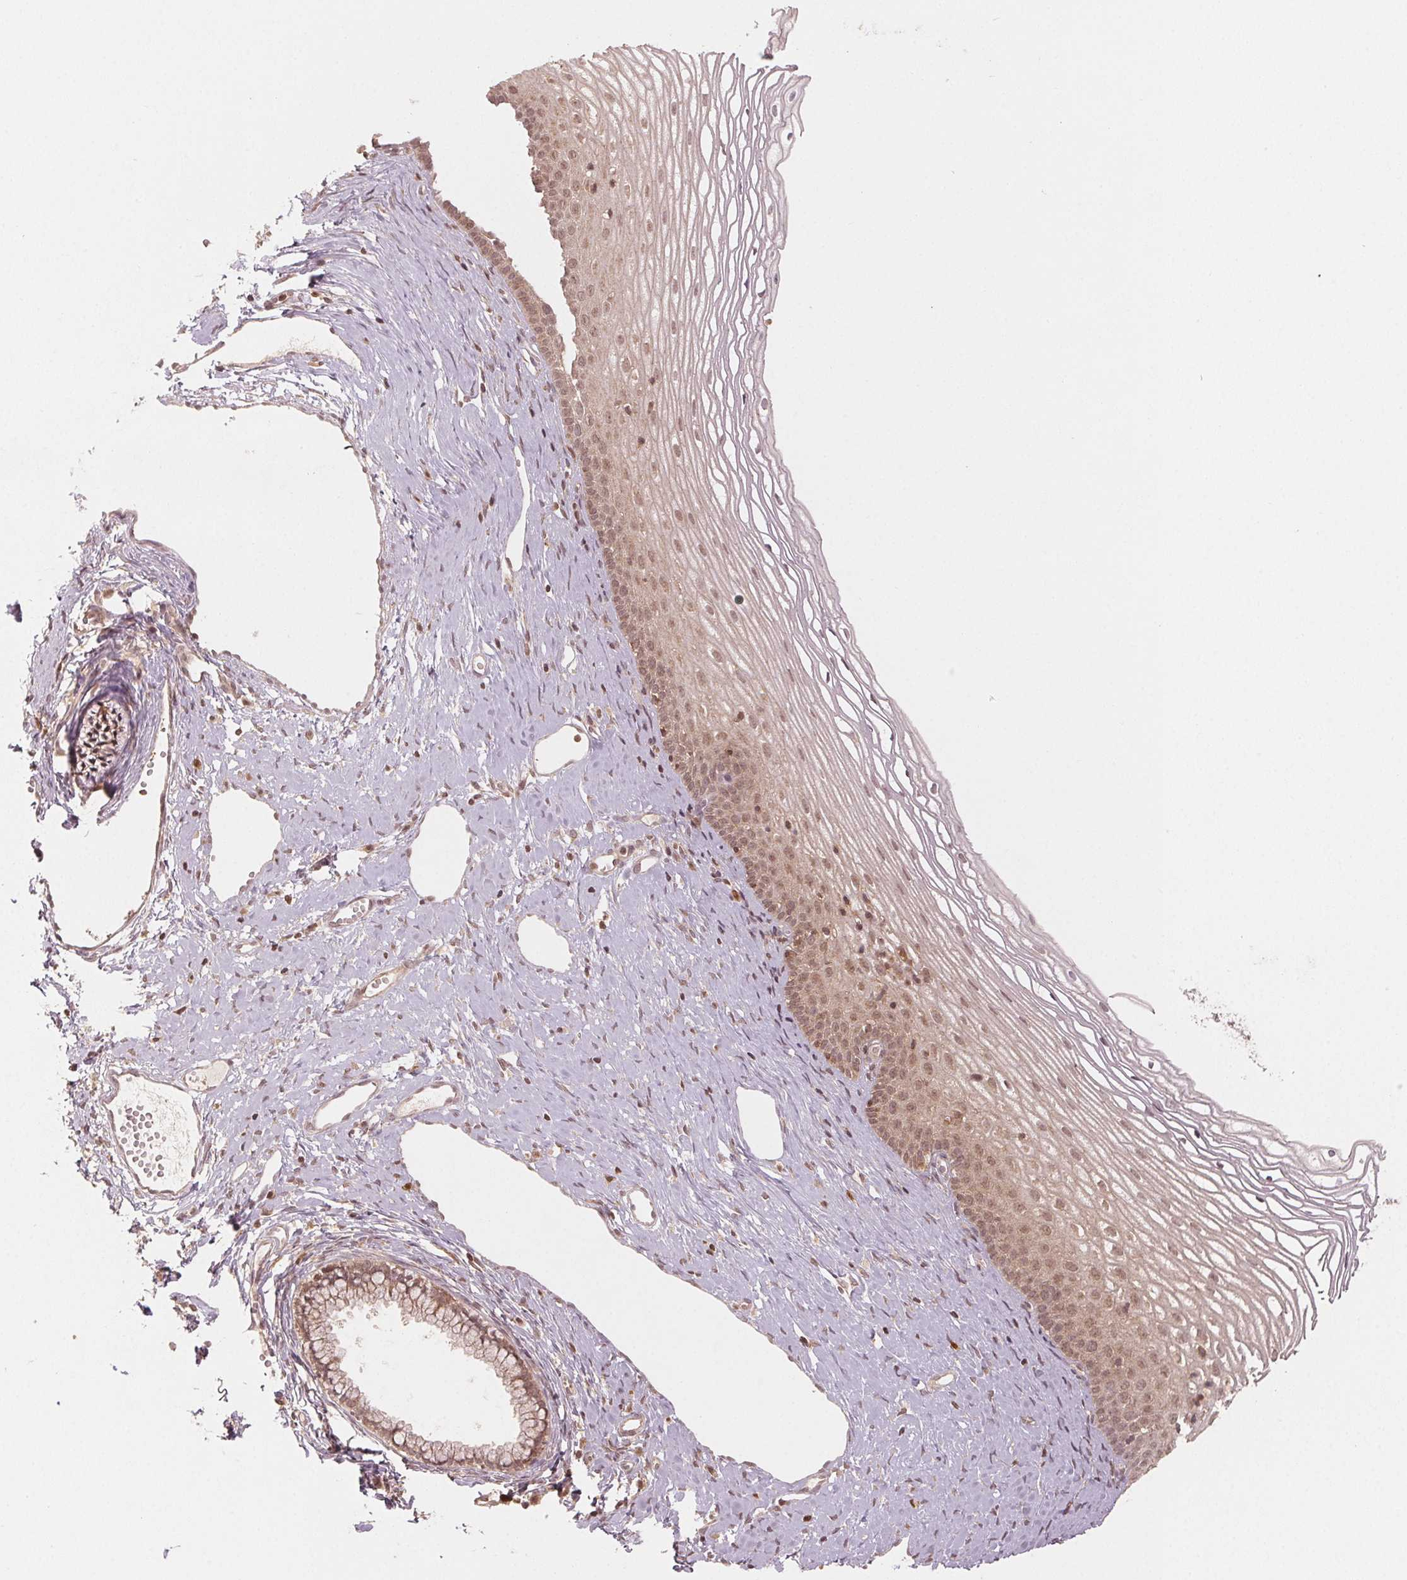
{"staining": {"intensity": "weak", "quantity": "<25%", "location": "cytoplasmic/membranous,nuclear"}, "tissue": "cervix", "cell_type": "Glandular cells", "image_type": "normal", "snomed": [{"axis": "morphology", "description": "Normal tissue, NOS"}, {"axis": "topography", "description": "Cervix"}], "caption": "The image exhibits no significant staining in glandular cells of cervix.", "gene": "MAPK14", "patient": {"sex": "female", "age": 40}}